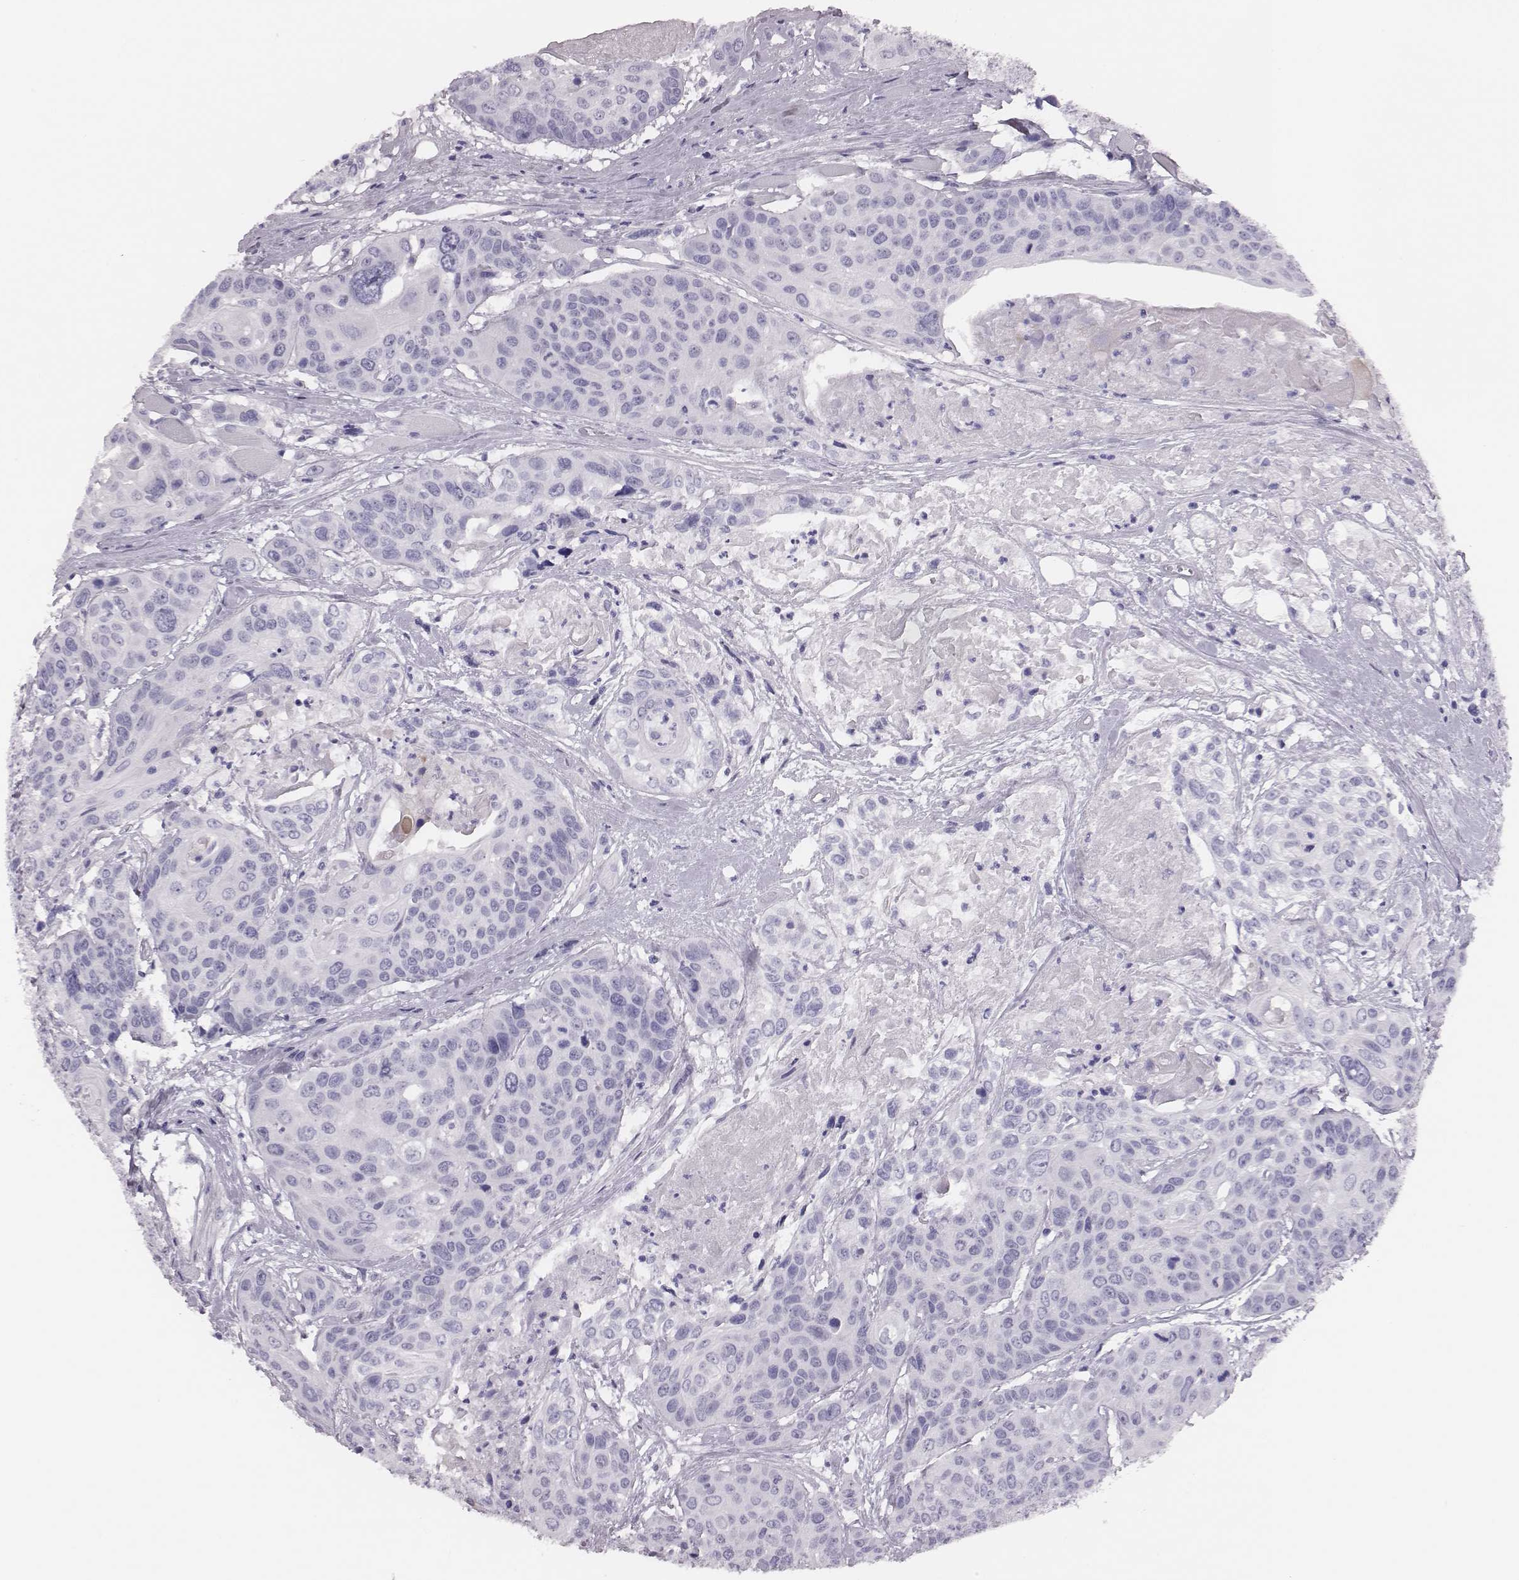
{"staining": {"intensity": "negative", "quantity": "none", "location": "none"}, "tissue": "head and neck cancer", "cell_type": "Tumor cells", "image_type": "cancer", "snomed": [{"axis": "morphology", "description": "Squamous cell carcinoma, NOS"}, {"axis": "topography", "description": "Oral tissue"}, {"axis": "topography", "description": "Head-Neck"}], "caption": "This is a photomicrograph of immunohistochemistry staining of head and neck squamous cell carcinoma, which shows no positivity in tumor cells.", "gene": "H1-6", "patient": {"sex": "male", "age": 56}}